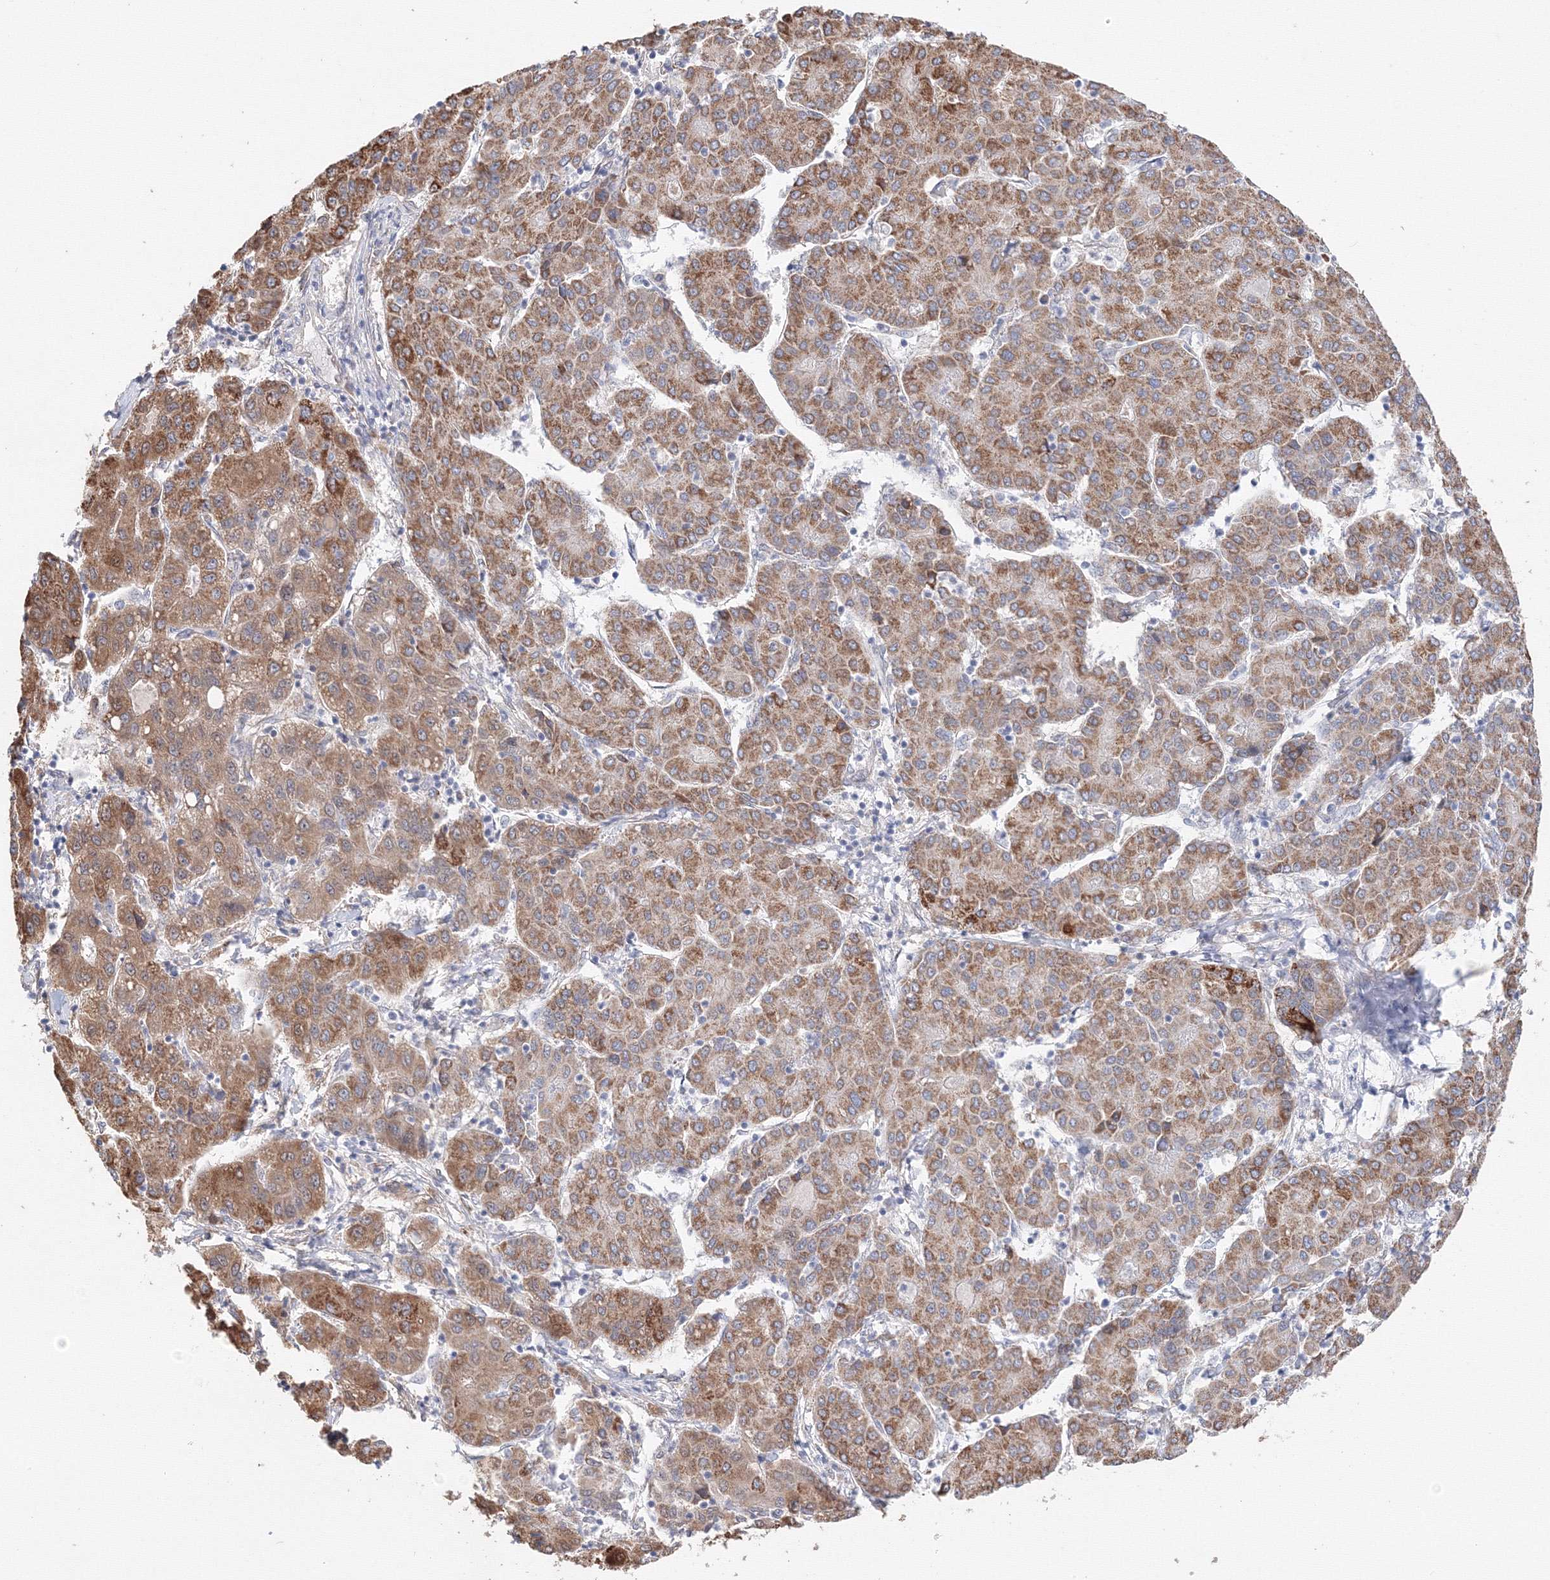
{"staining": {"intensity": "strong", "quantity": ">75%", "location": "cytoplasmic/membranous"}, "tissue": "liver cancer", "cell_type": "Tumor cells", "image_type": "cancer", "snomed": [{"axis": "morphology", "description": "Carcinoma, Hepatocellular, NOS"}, {"axis": "topography", "description": "Liver"}], "caption": "Immunohistochemical staining of liver cancer (hepatocellular carcinoma) shows high levels of strong cytoplasmic/membranous protein expression in about >75% of tumor cells. (IHC, brightfield microscopy, high magnification).", "gene": "DHRS12", "patient": {"sex": "male", "age": 65}}